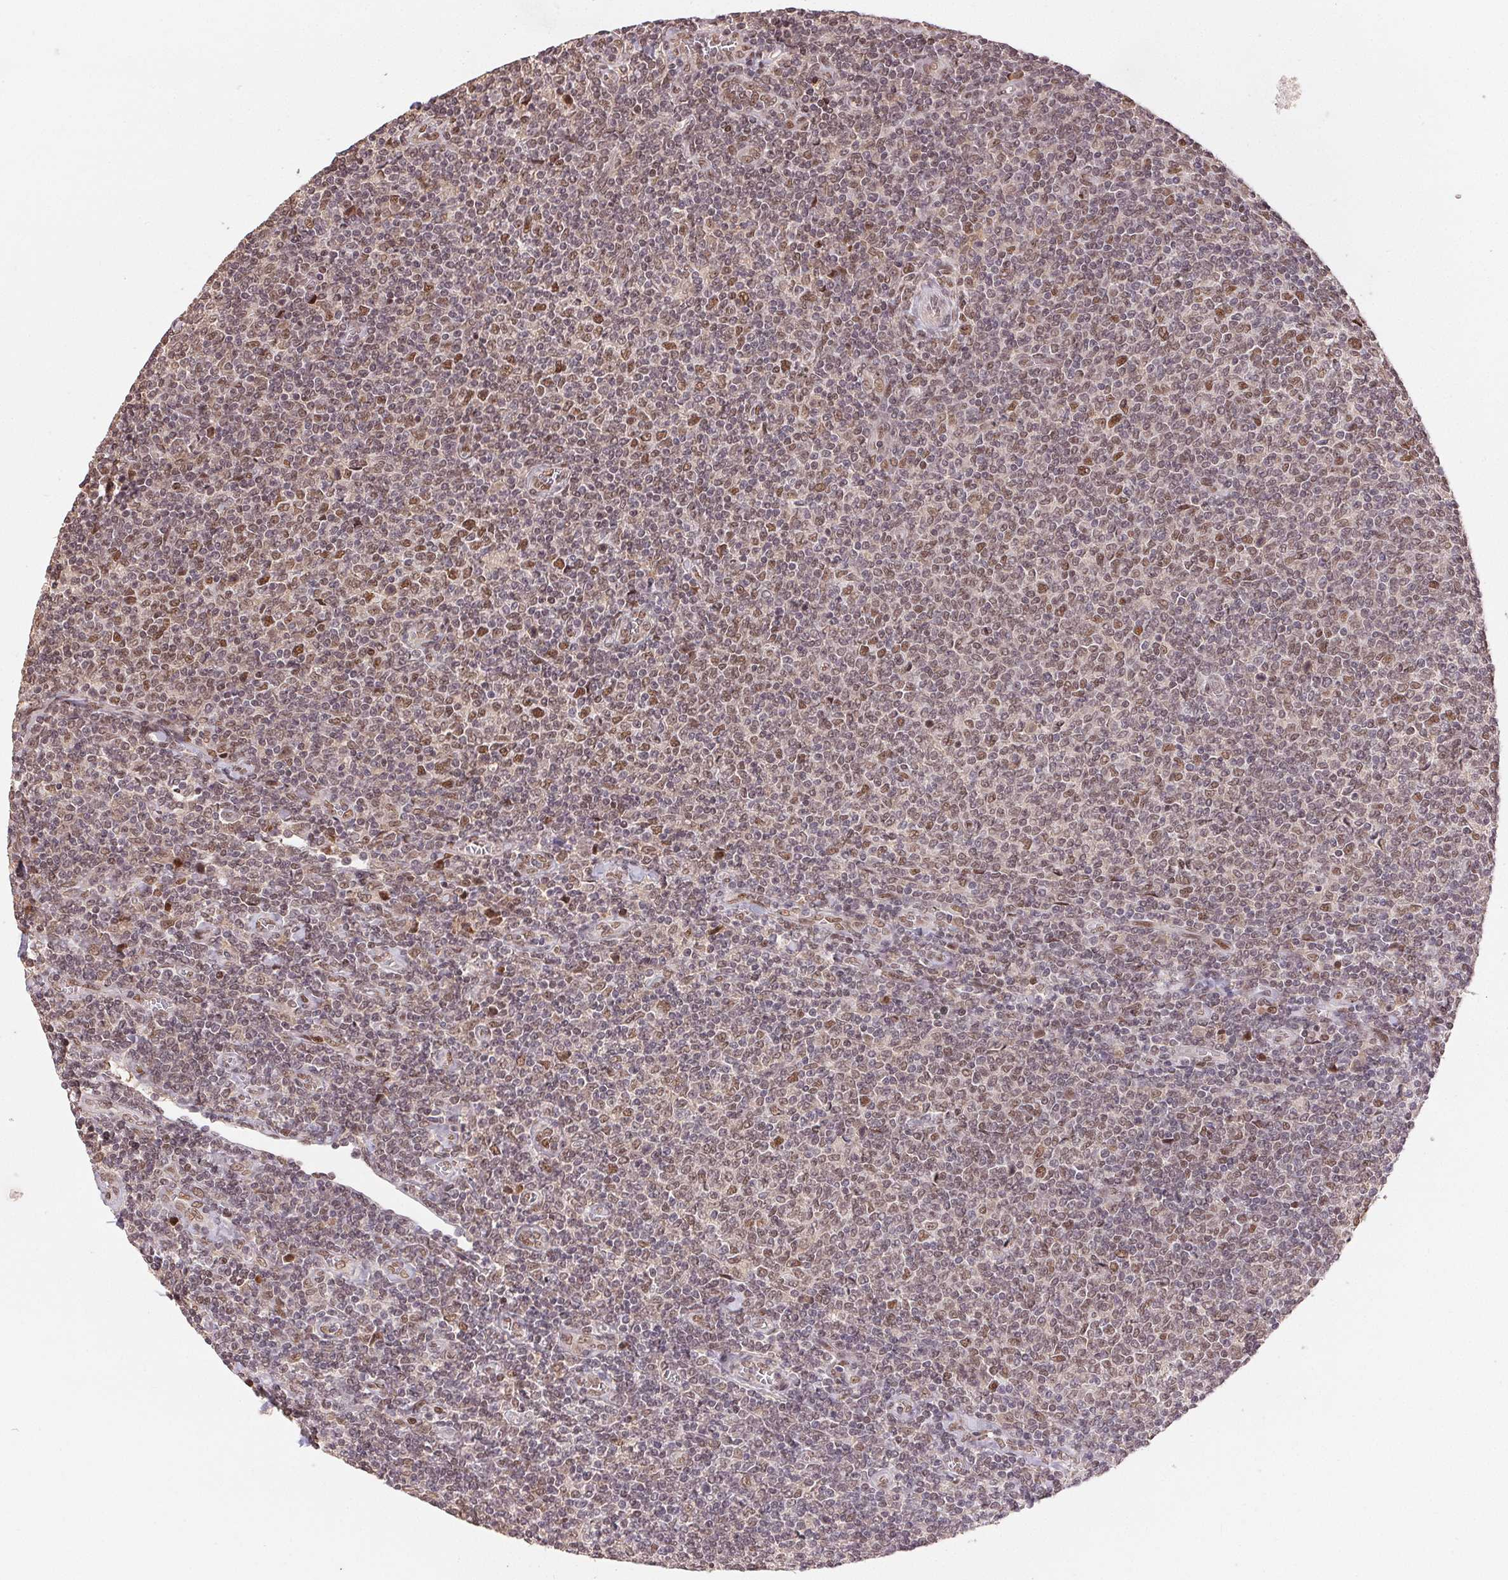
{"staining": {"intensity": "weak", "quantity": ">75%", "location": "nuclear"}, "tissue": "lymphoma", "cell_type": "Tumor cells", "image_type": "cancer", "snomed": [{"axis": "morphology", "description": "Malignant lymphoma, non-Hodgkin's type, Low grade"}, {"axis": "topography", "description": "Lymph node"}], "caption": "Tumor cells demonstrate low levels of weak nuclear staining in approximately >75% of cells in malignant lymphoma, non-Hodgkin's type (low-grade). The staining was performed using DAB (3,3'-diaminobenzidine), with brown indicating positive protein expression. Nuclei are stained blue with hematoxylin.", "gene": "MAPKAPK2", "patient": {"sex": "male", "age": 52}}